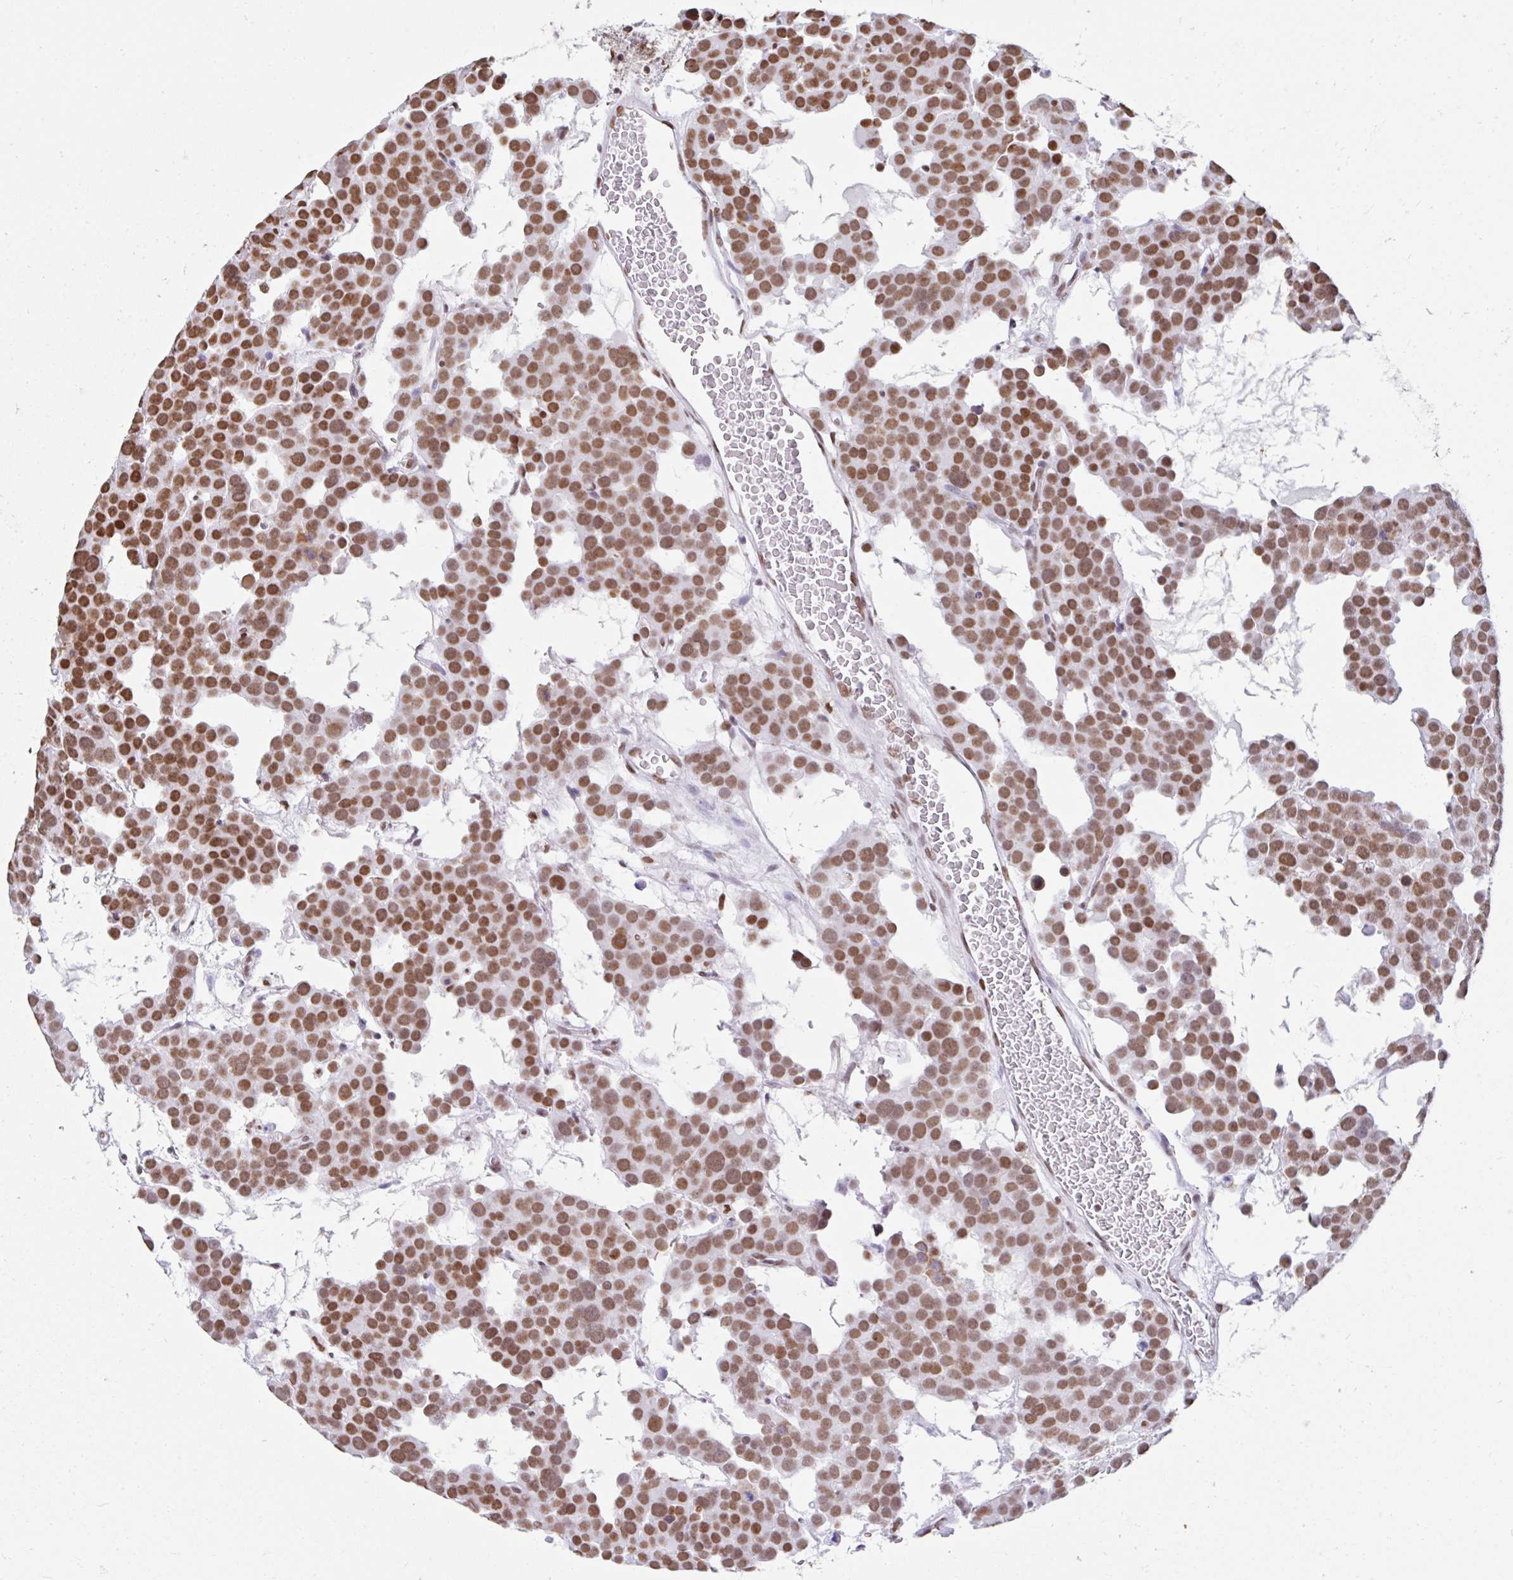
{"staining": {"intensity": "moderate", "quantity": ">75%", "location": "nuclear"}, "tissue": "testis cancer", "cell_type": "Tumor cells", "image_type": "cancer", "snomed": [{"axis": "morphology", "description": "Seminoma, NOS"}, {"axis": "topography", "description": "Testis"}], "caption": "Human testis cancer (seminoma) stained with a brown dye reveals moderate nuclear positive expression in about >75% of tumor cells.", "gene": "KHDRBS1", "patient": {"sex": "male", "age": 71}}